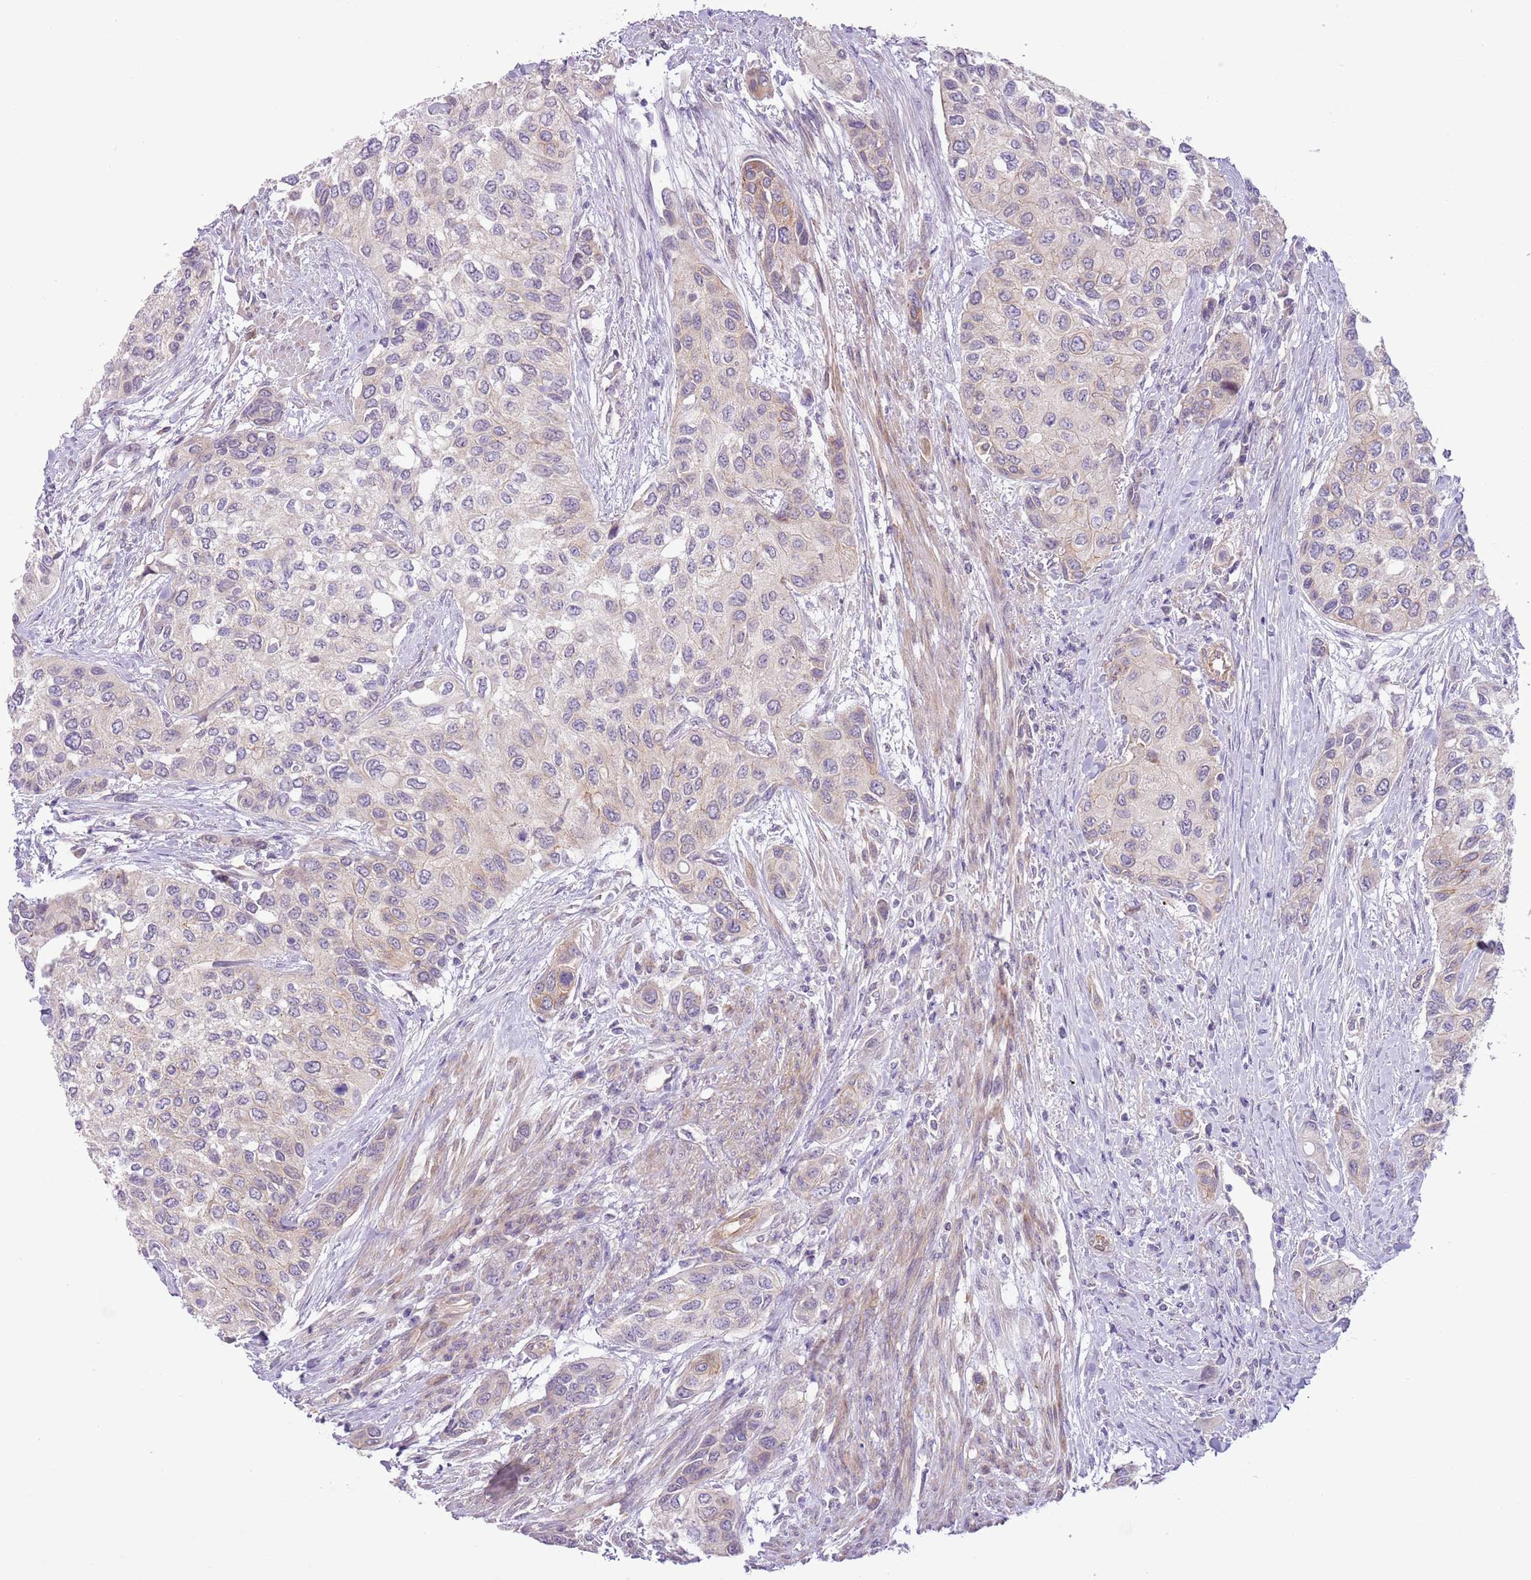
{"staining": {"intensity": "weak", "quantity": "<25%", "location": "cytoplasmic/membranous"}, "tissue": "urothelial cancer", "cell_type": "Tumor cells", "image_type": "cancer", "snomed": [{"axis": "morphology", "description": "Normal tissue, NOS"}, {"axis": "morphology", "description": "Urothelial carcinoma, High grade"}, {"axis": "topography", "description": "Vascular tissue"}, {"axis": "topography", "description": "Urinary bladder"}], "caption": "Urothelial cancer was stained to show a protein in brown. There is no significant positivity in tumor cells.", "gene": "MRO", "patient": {"sex": "female", "age": 56}}